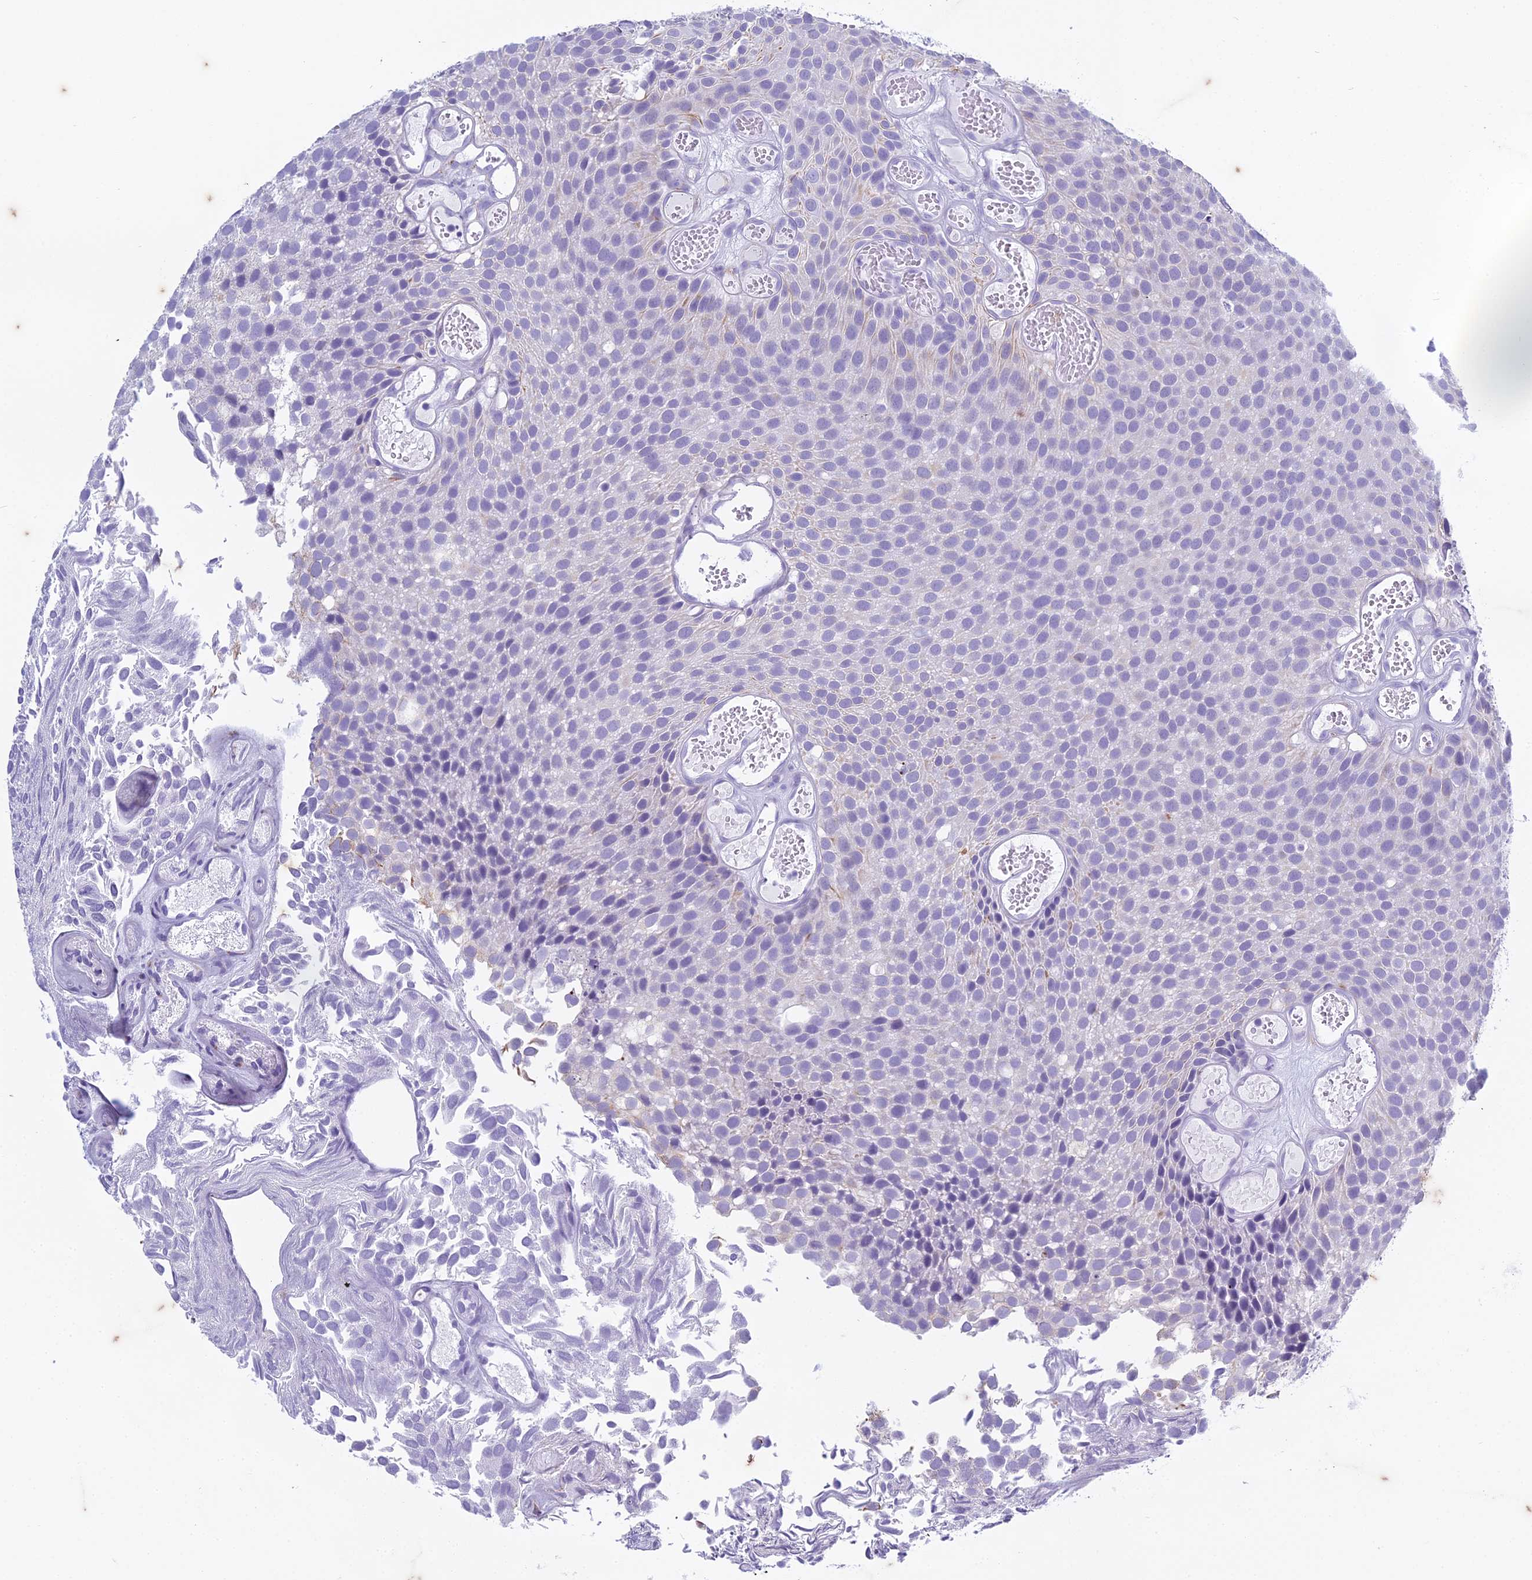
{"staining": {"intensity": "negative", "quantity": "none", "location": "none"}, "tissue": "urothelial cancer", "cell_type": "Tumor cells", "image_type": "cancer", "snomed": [{"axis": "morphology", "description": "Urothelial carcinoma, Low grade"}, {"axis": "topography", "description": "Urinary bladder"}], "caption": "This is an immunohistochemistry photomicrograph of human low-grade urothelial carcinoma. There is no expression in tumor cells.", "gene": "HMGB4", "patient": {"sex": "male", "age": 89}}